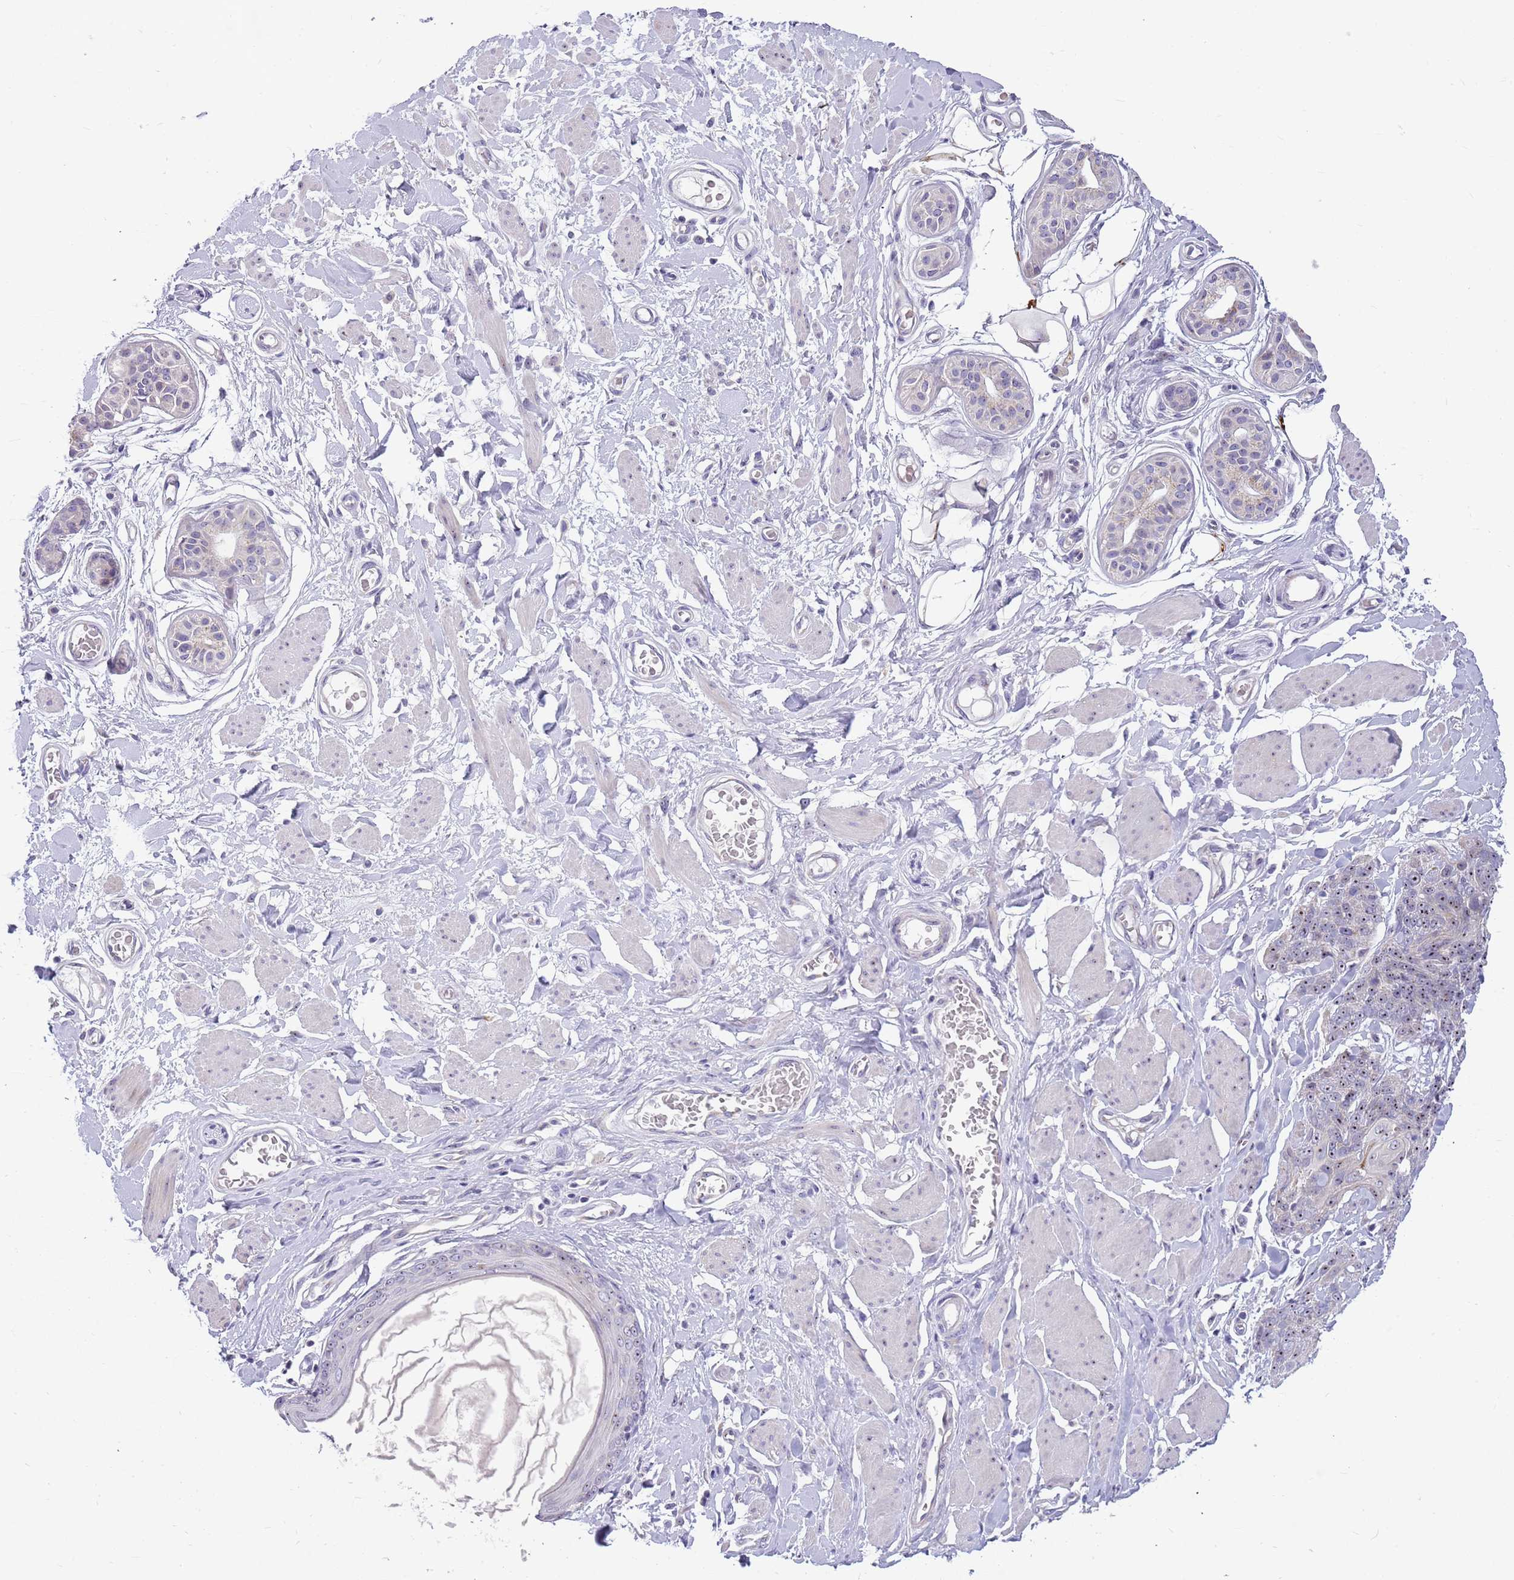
{"staining": {"intensity": "weak", "quantity": "25%-75%", "location": "nuclear"}, "tissue": "skin cancer", "cell_type": "Tumor cells", "image_type": "cancer", "snomed": [{"axis": "morphology", "description": "Squamous cell carcinoma, NOS"}, {"axis": "topography", "description": "Skin"}, {"axis": "topography", "description": "Vulva"}], "caption": "IHC micrograph of neoplastic tissue: skin cancer stained using immunohistochemistry (IHC) exhibits low levels of weak protein expression localized specifically in the nuclear of tumor cells, appearing as a nuclear brown color.", "gene": "DNAJA3", "patient": {"sex": "female", "age": 85}}